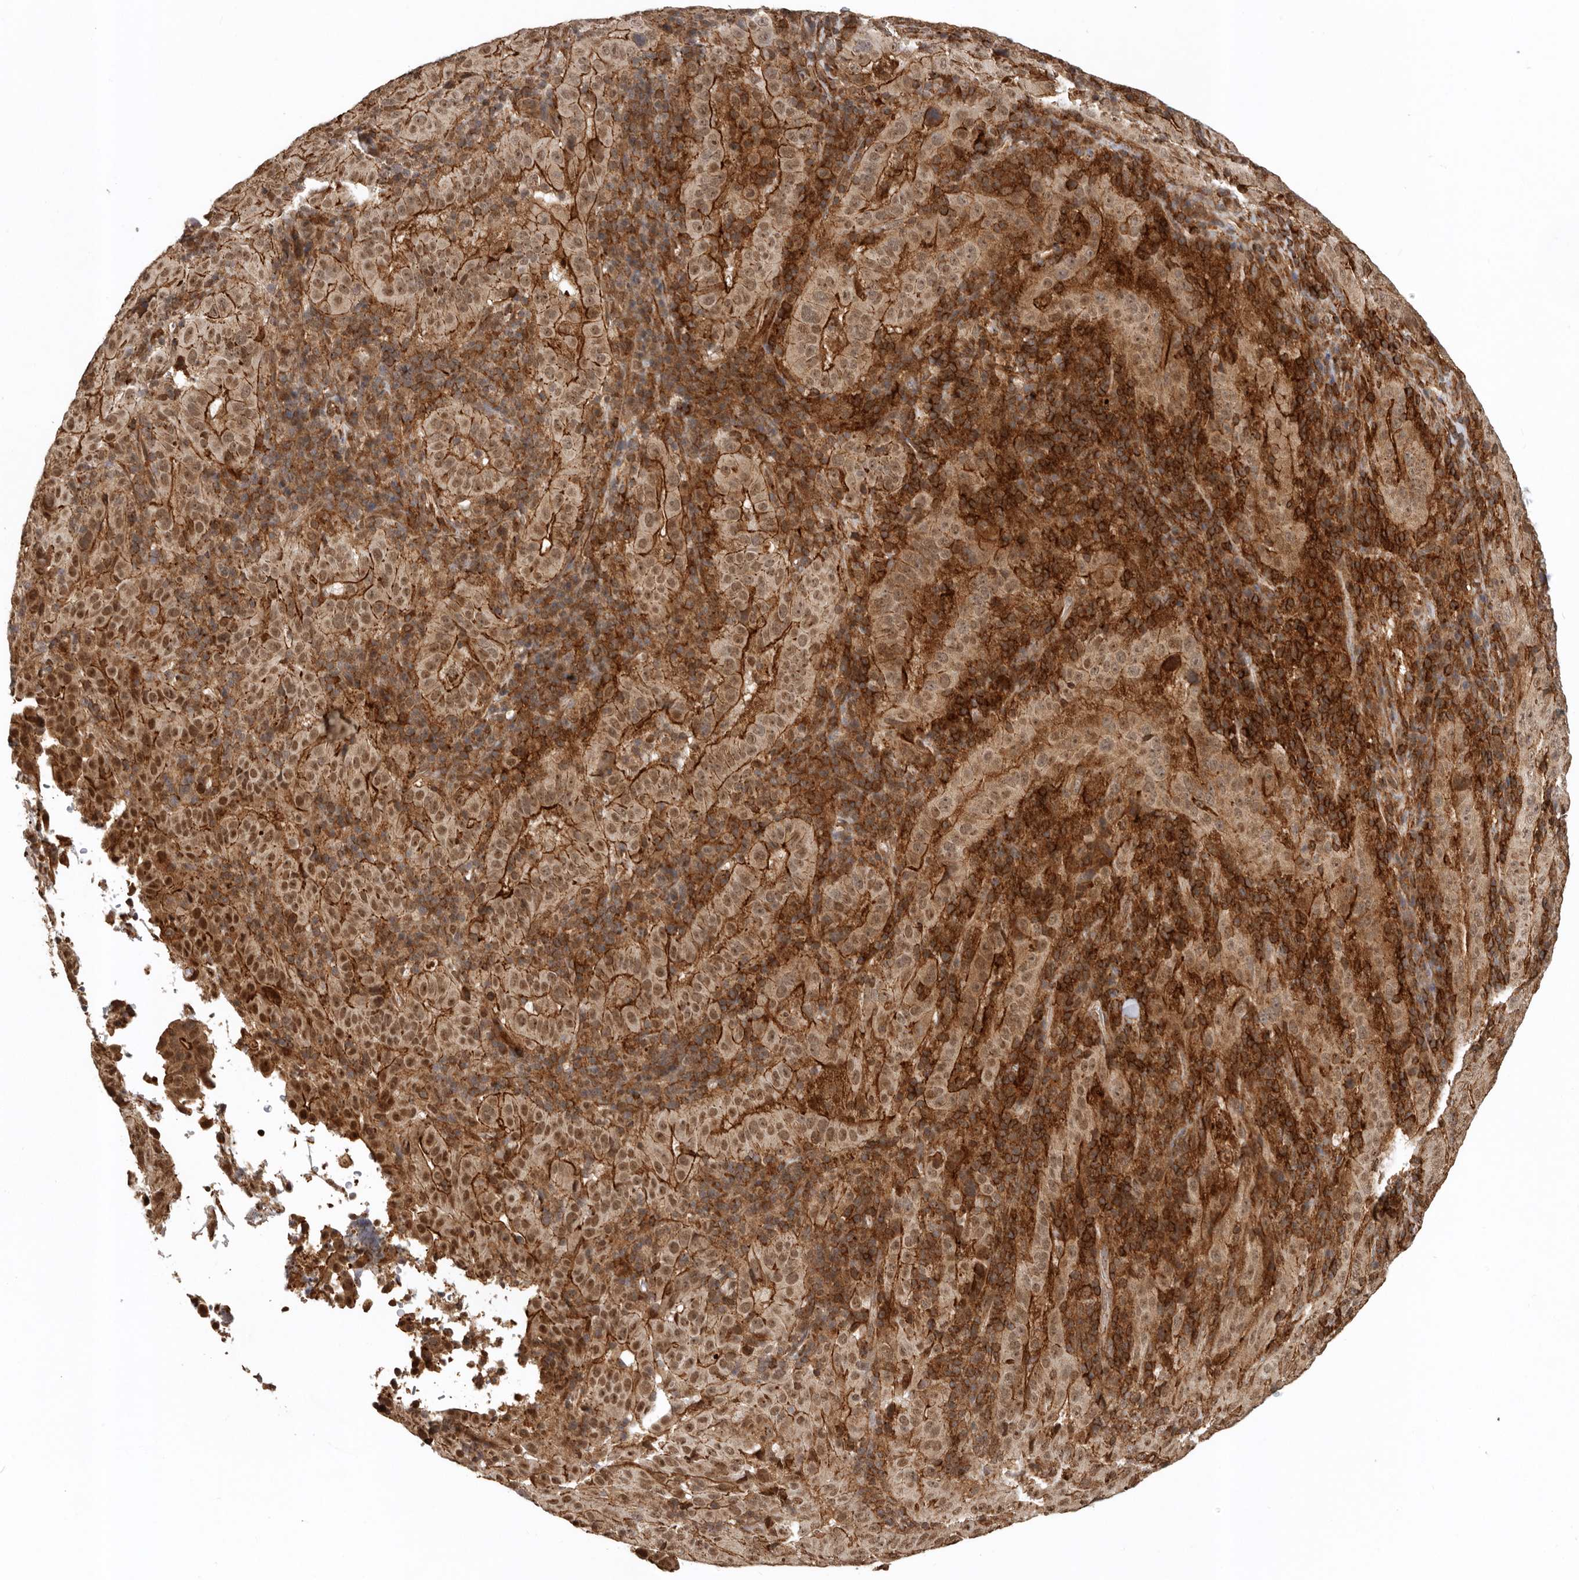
{"staining": {"intensity": "moderate", "quantity": ">75%", "location": "cytoplasmic/membranous,nuclear"}, "tissue": "pancreatic cancer", "cell_type": "Tumor cells", "image_type": "cancer", "snomed": [{"axis": "morphology", "description": "Adenocarcinoma, NOS"}, {"axis": "topography", "description": "Pancreas"}], "caption": "Pancreatic cancer (adenocarcinoma) stained with immunohistochemistry shows moderate cytoplasmic/membranous and nuclear positivity in about >75% of tumor cells.", "gene": "RNF157", "patient": {"sex": "male", "age": 63}}